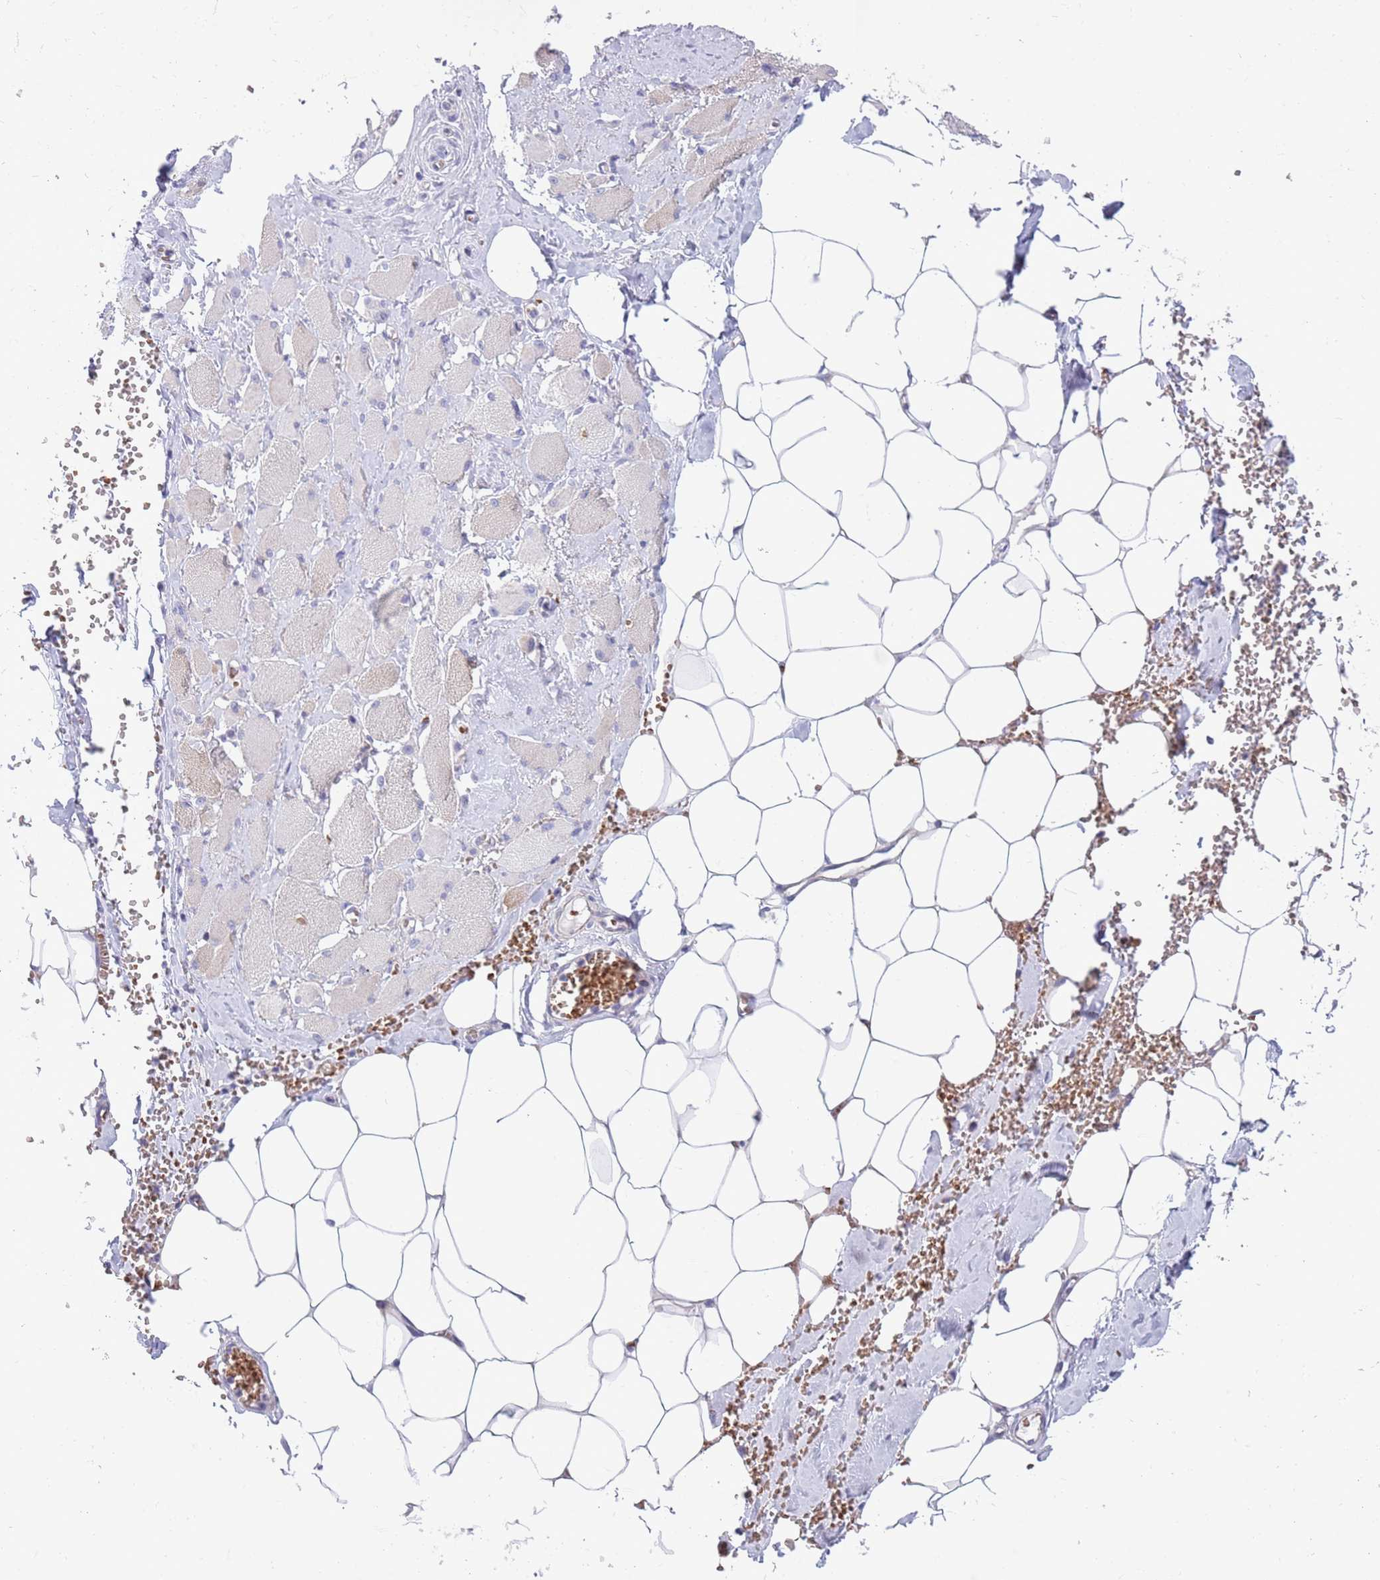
{"staining": {"intensity": "negative", "quantity": "none", "location": "none"}, "tissue": "skeletal muscle", "cell_type": "Myocytes", "image_type": "normal", "snomed": [{"axis": "morphology", "description": "Normal tissue, NOS"}, {"axis": "morphology", "description": "Basal cell carcinoma"}, {"axis": "topography", "description": "Skeletal muscle"}], "caption": "This is a histopathology image of IHC staining of benign skeletal muscle, which shows no positivity in myocytes.", "gene": "ZNF14", "patient": {"sex": "female", "age": 64}}